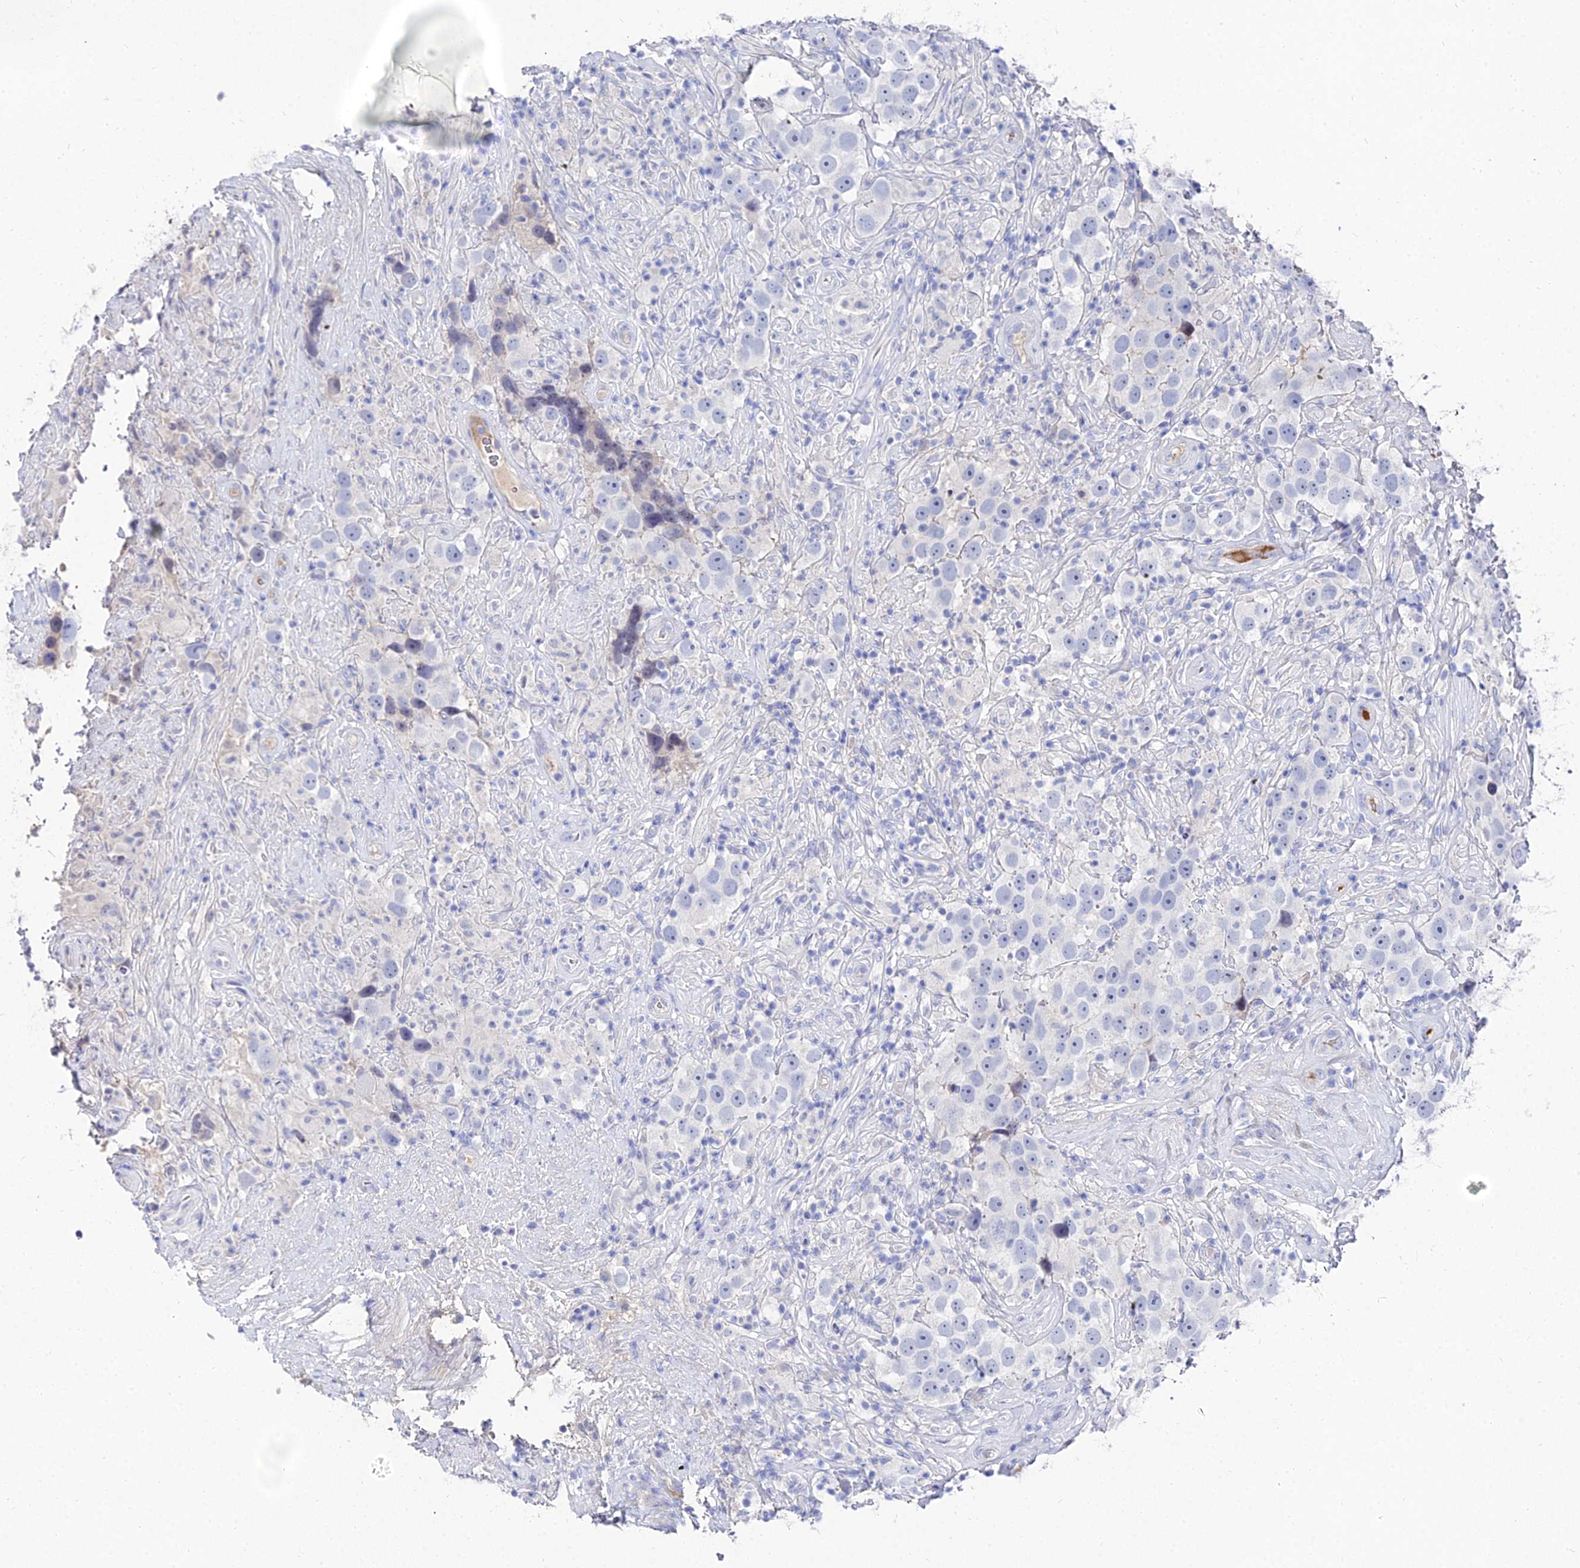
{"staining": {"intensity": "negative", "quantity": "none", "location": "none"}, "tissue": "testis cancer", "cell_type": "Tumor cells", "image_type": "cancer", "snomed": [{"axis": "morphology", "description": "Seminoma, NOS"}, {"axis": "topography", "description": "Testis"}], "caption": "Testis cancer (seminoma) was stained to show a protein in brown. There is no significant expression in tumor cells.", "gene": "KRT17", "patient": {"sex": "male", "age": 49}}